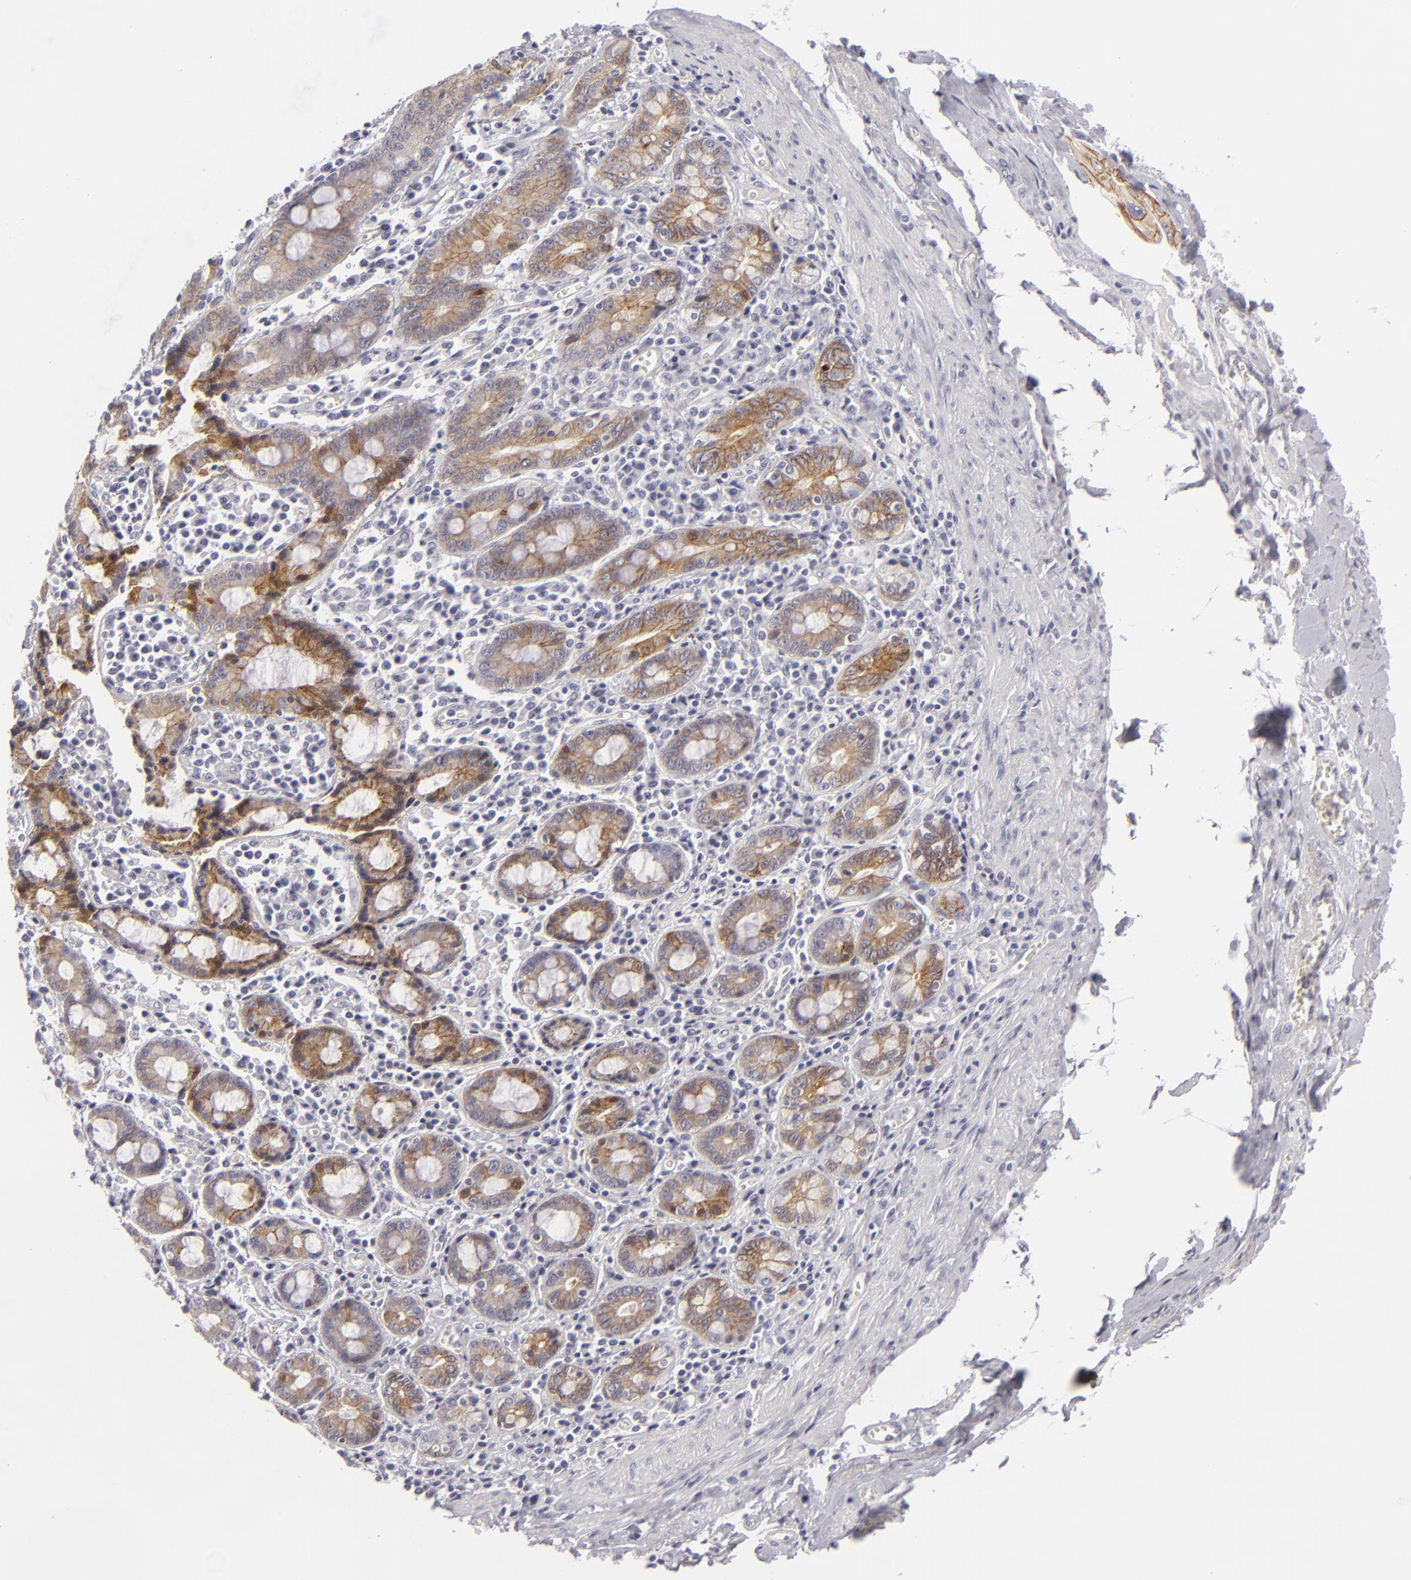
{"staining": {"intensity": "moderate", "quantity": "25%-75%", "location": "cytoplasmic/membranous"}, "tissue": "pancreatic cancer", "cell_type": "Tumor cells", "image_type": "cancer", "snomed": [{"axis": "morphology", "description": "Adenocarcinoma, NOS"}, {"axis": "topography", "description": "Pancreas"}], "caption": "Immunohistochemistry of pancreatic cancer demonstrates medium levels of moderate cytoplasmic/membranous expression in approximately 25%-75% of tumor cells.", "gene": "JUP", "patient": {"sex": "male", "age": 77}}